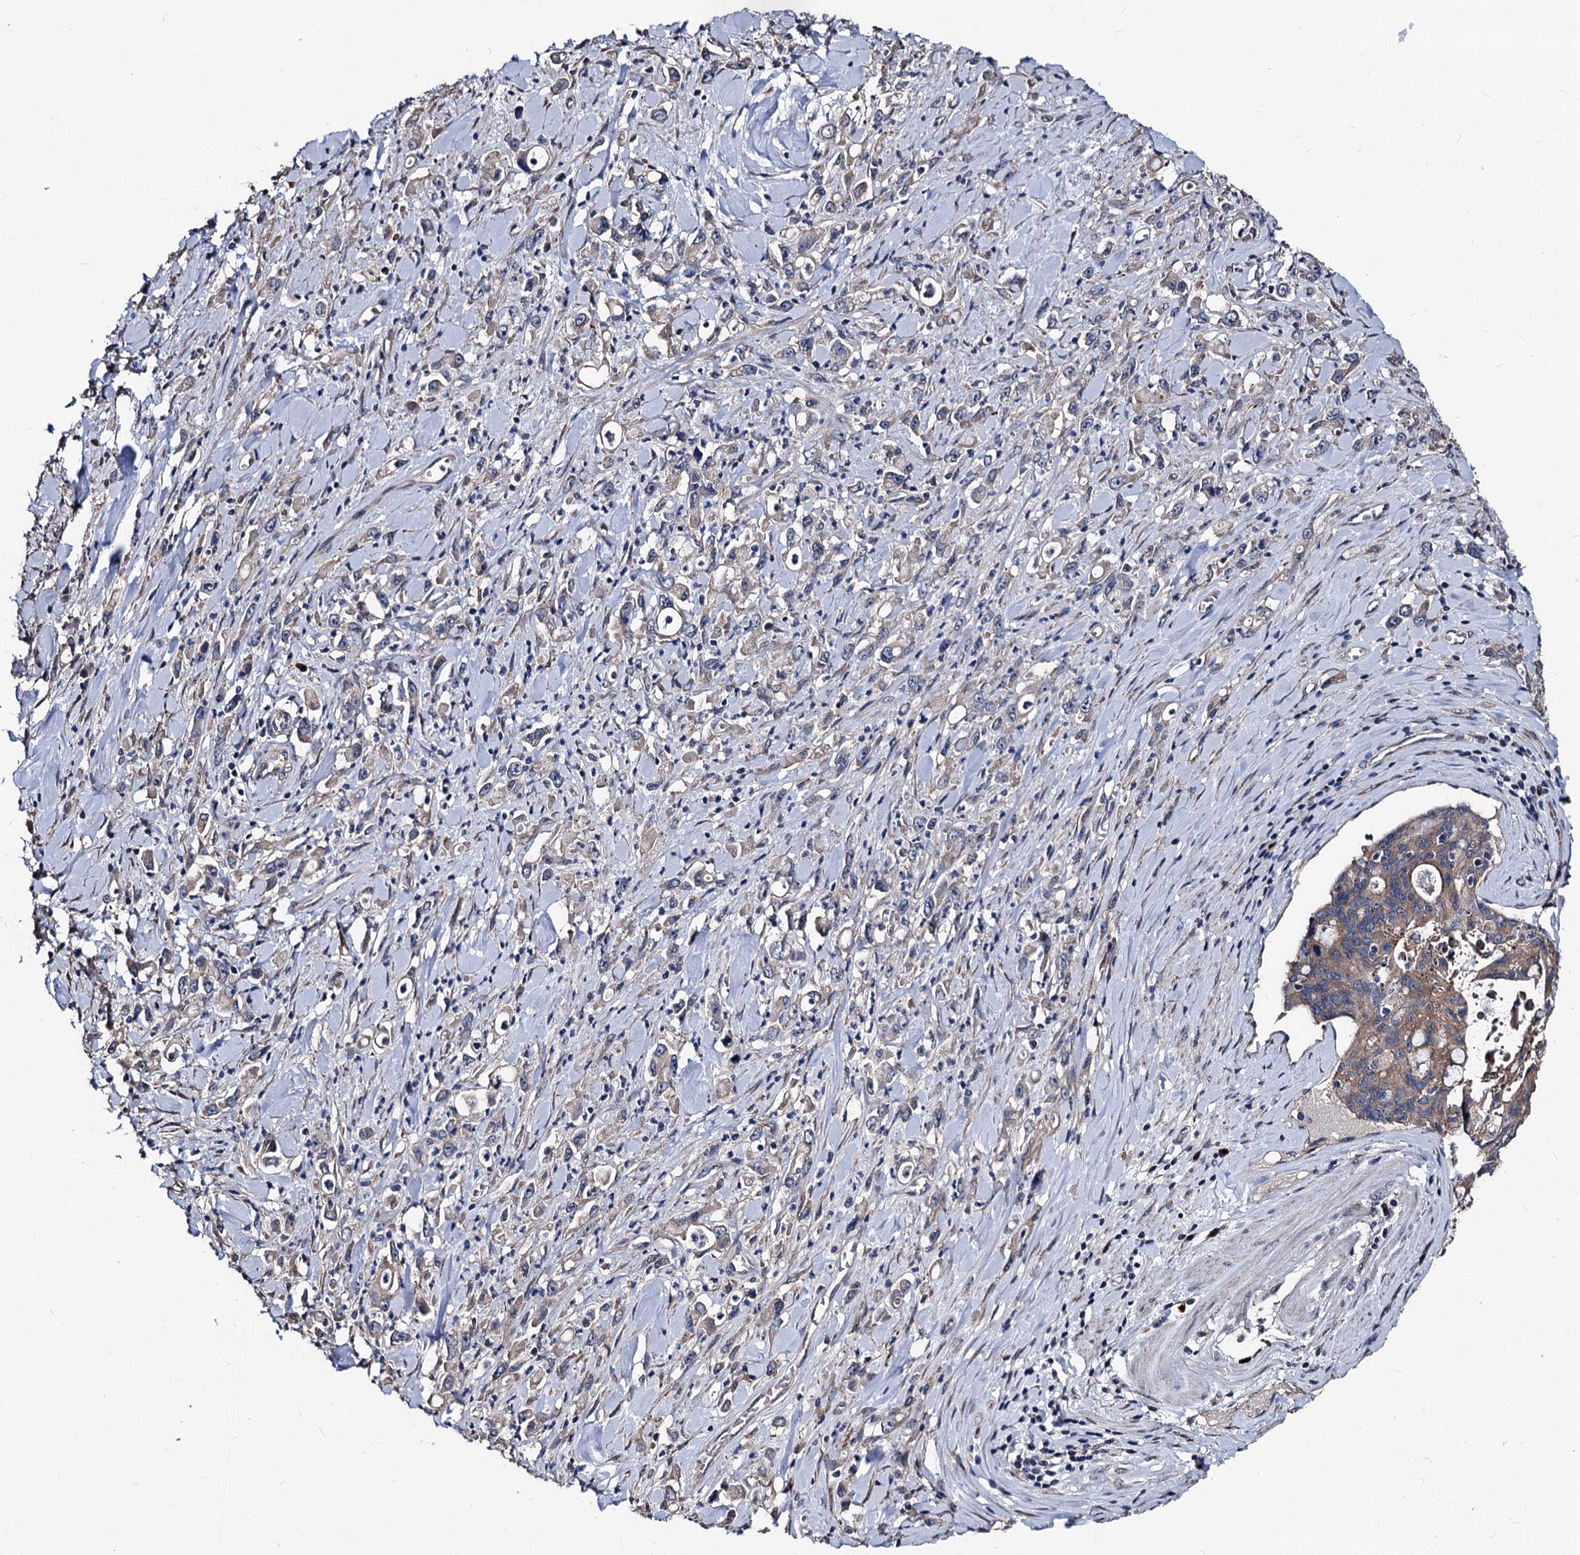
{"staining": {"intensity": "weak", "quantity": "25%-75%", "location": "cytoplasmic/membranous"}, "tissue": "stomach cancer", "cell_type": "Tumor cells", "image_type": "cancer", "snomed": [{"axis": "morphology", "description": "Adenocarcinoma, NOS"}, {"axis": "topography", "description": "Stomach, lower"}], "caption": "Stomach cancer (adenocarcinoma) stained for a protein exhibits weak cytoplasmic/membranous positivity in tumor cells.", "gene": "SMAGP", "patient": {"sex": "female", "age": 43}}